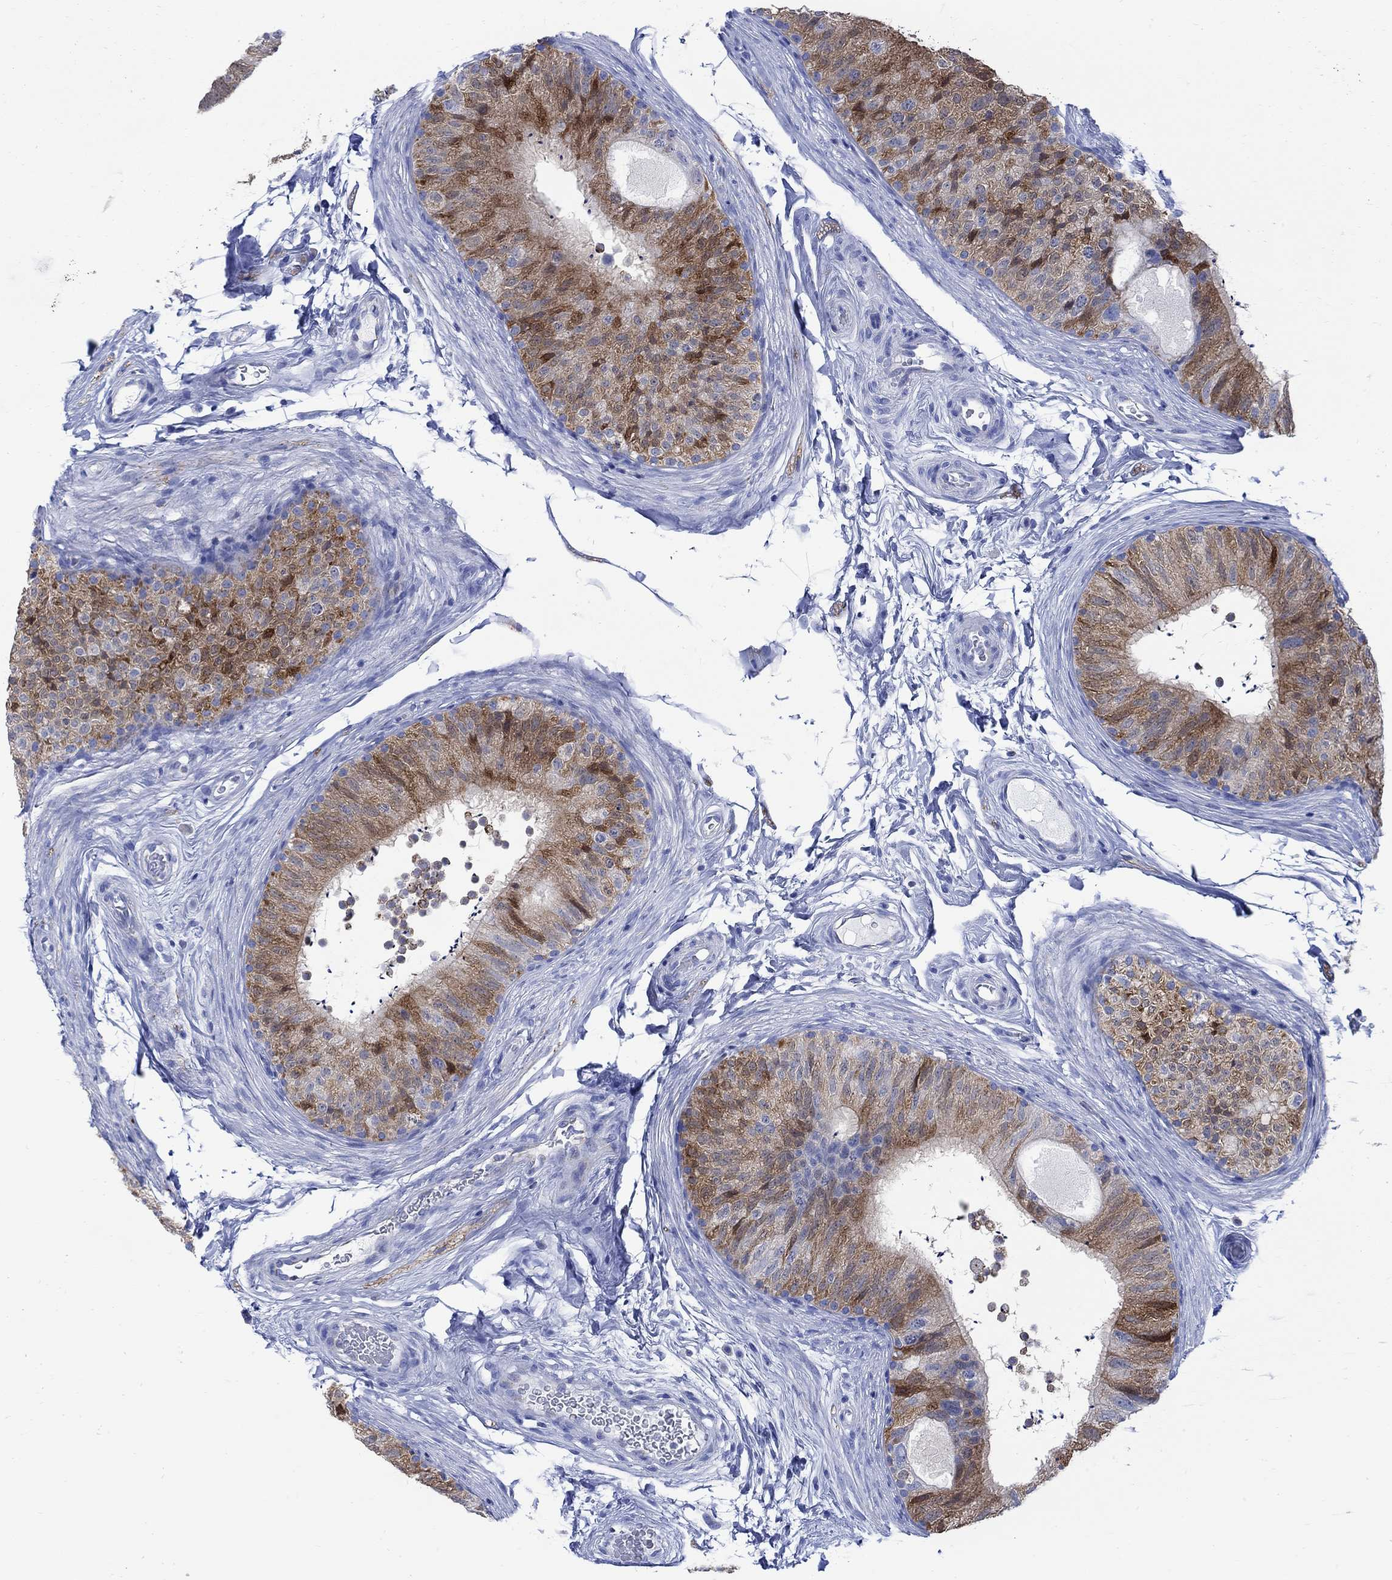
{"staining": {"intensity": "strong", "quantity": "25%-75%", "location": "cytoplasmic/membranous"}, "tissue": "epididymis", "cell_type": "Glandular cells", "image_type": "normal", "snomed": [{"axis": "morphology", "description": "Normal tissue, NOS"}, {"axis": "topography", "description": "Epididymis"}], "caption": "Protein expression analysis of unremarkable epididymis shows strong cytoplasmic/membranous positivity in about 25%-75% of glandular cells. The protein is shown in brown color, while the nuclei are stained blue.", "gene": "CPLX1", "patient": {"sex": "male", "age": 32}}